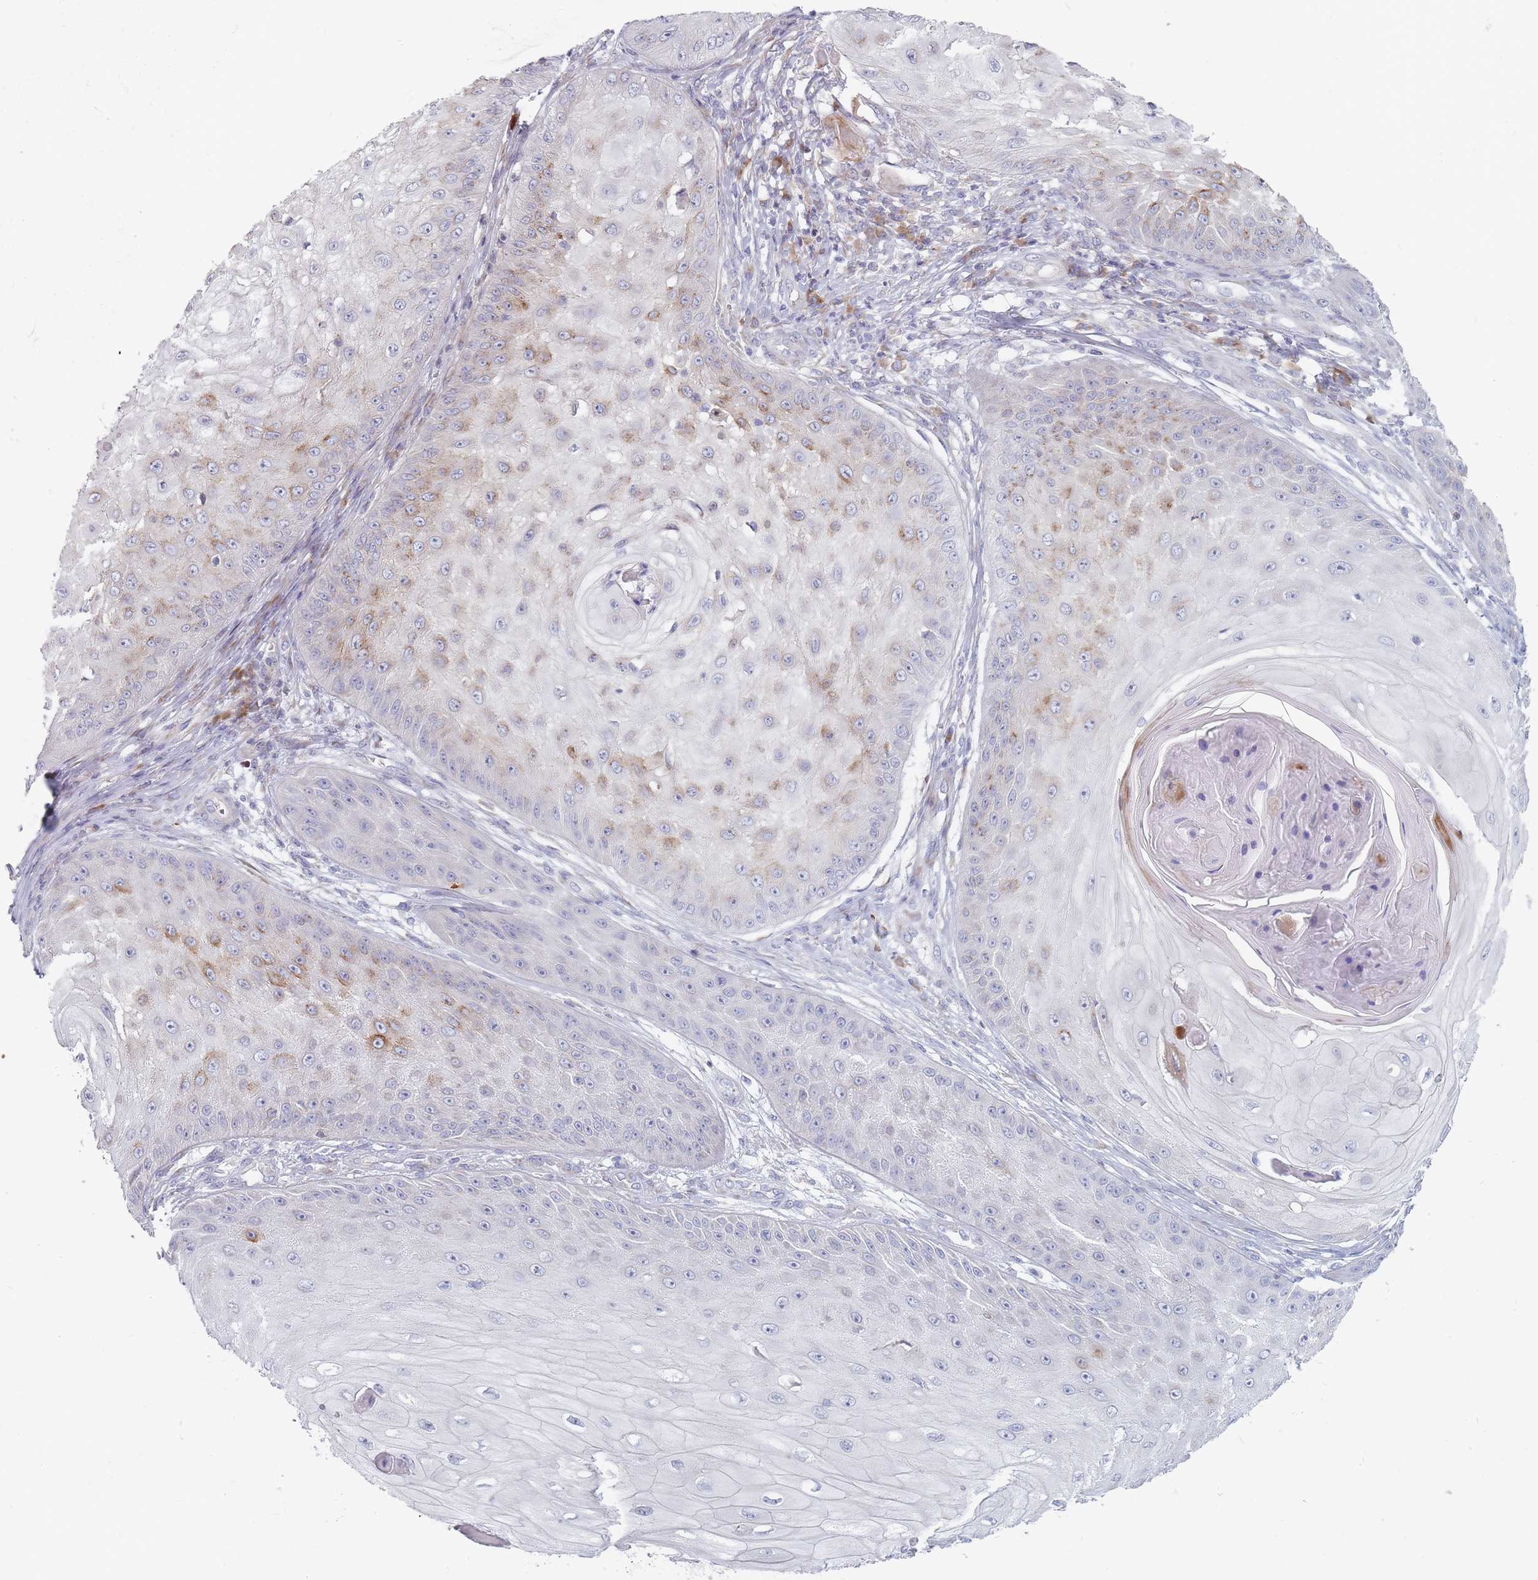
{"staining": {"intensity": "weak", "quantity": "25%-75%", "location": "cytoplasmic/membranous"}, "tissue": "skin cancer", "cell_type": "Tumor cells", "image_type": "cancer", "snomed": [{"axis": "morphology", "description": "Squamous cell carcinoma, NOS"}, {"axis": "topography", "description": "Skin"}], "caption": "High-magnification brightfield microscopy of skin cancer (squamous cell carcinoma) stained with DAB (brown) and counterstained with hematoxylin (blue). tumor cells exhibit weak cytoplasmic/membranous staining is seen in approximately25%-75% of cells.", "gene": "SPATS1", "patient": {"sex": "male", "age": 70}}